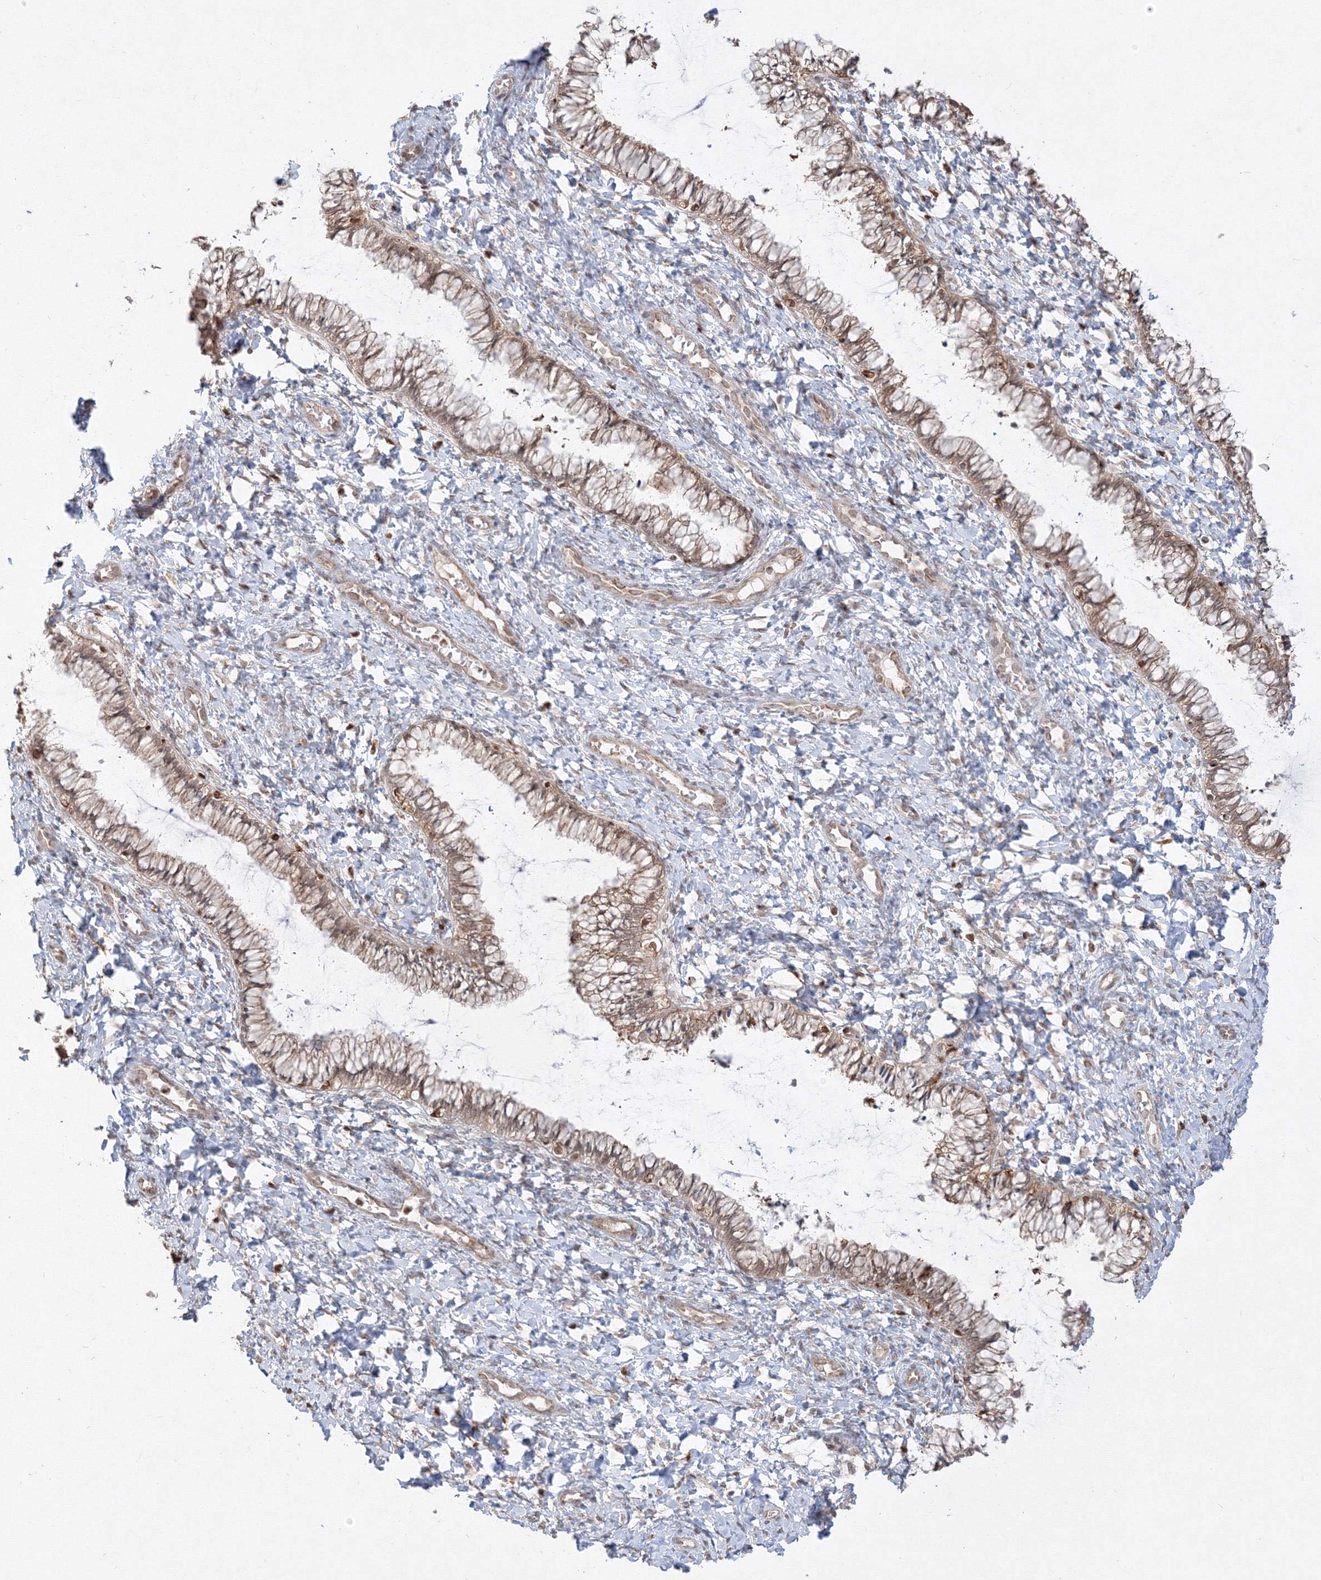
{"staining": {"intensity": "weak", "quantity": ">75%", "location": "cytoplasmic/membranous"}, "tissue": "cervix", "cell_type": "Glandular cells", "image_type": "normal", "snomed": [{"axis": "morphology", "description": "Normal tissue, NOS"}, {"axis": "morphology", "description": "Adenocarcinoma, NOS"}, {"axis": "topography", "description": "Cervix"}], "caption": "Immunohistochemical staining of normal cervix exhibits >75% levels of weak cytoplasmic/membranous protein staining in about >75% of glandular cells.", "gene": "TMEM50B", "patient": {"sex": "female", "age": 29}}